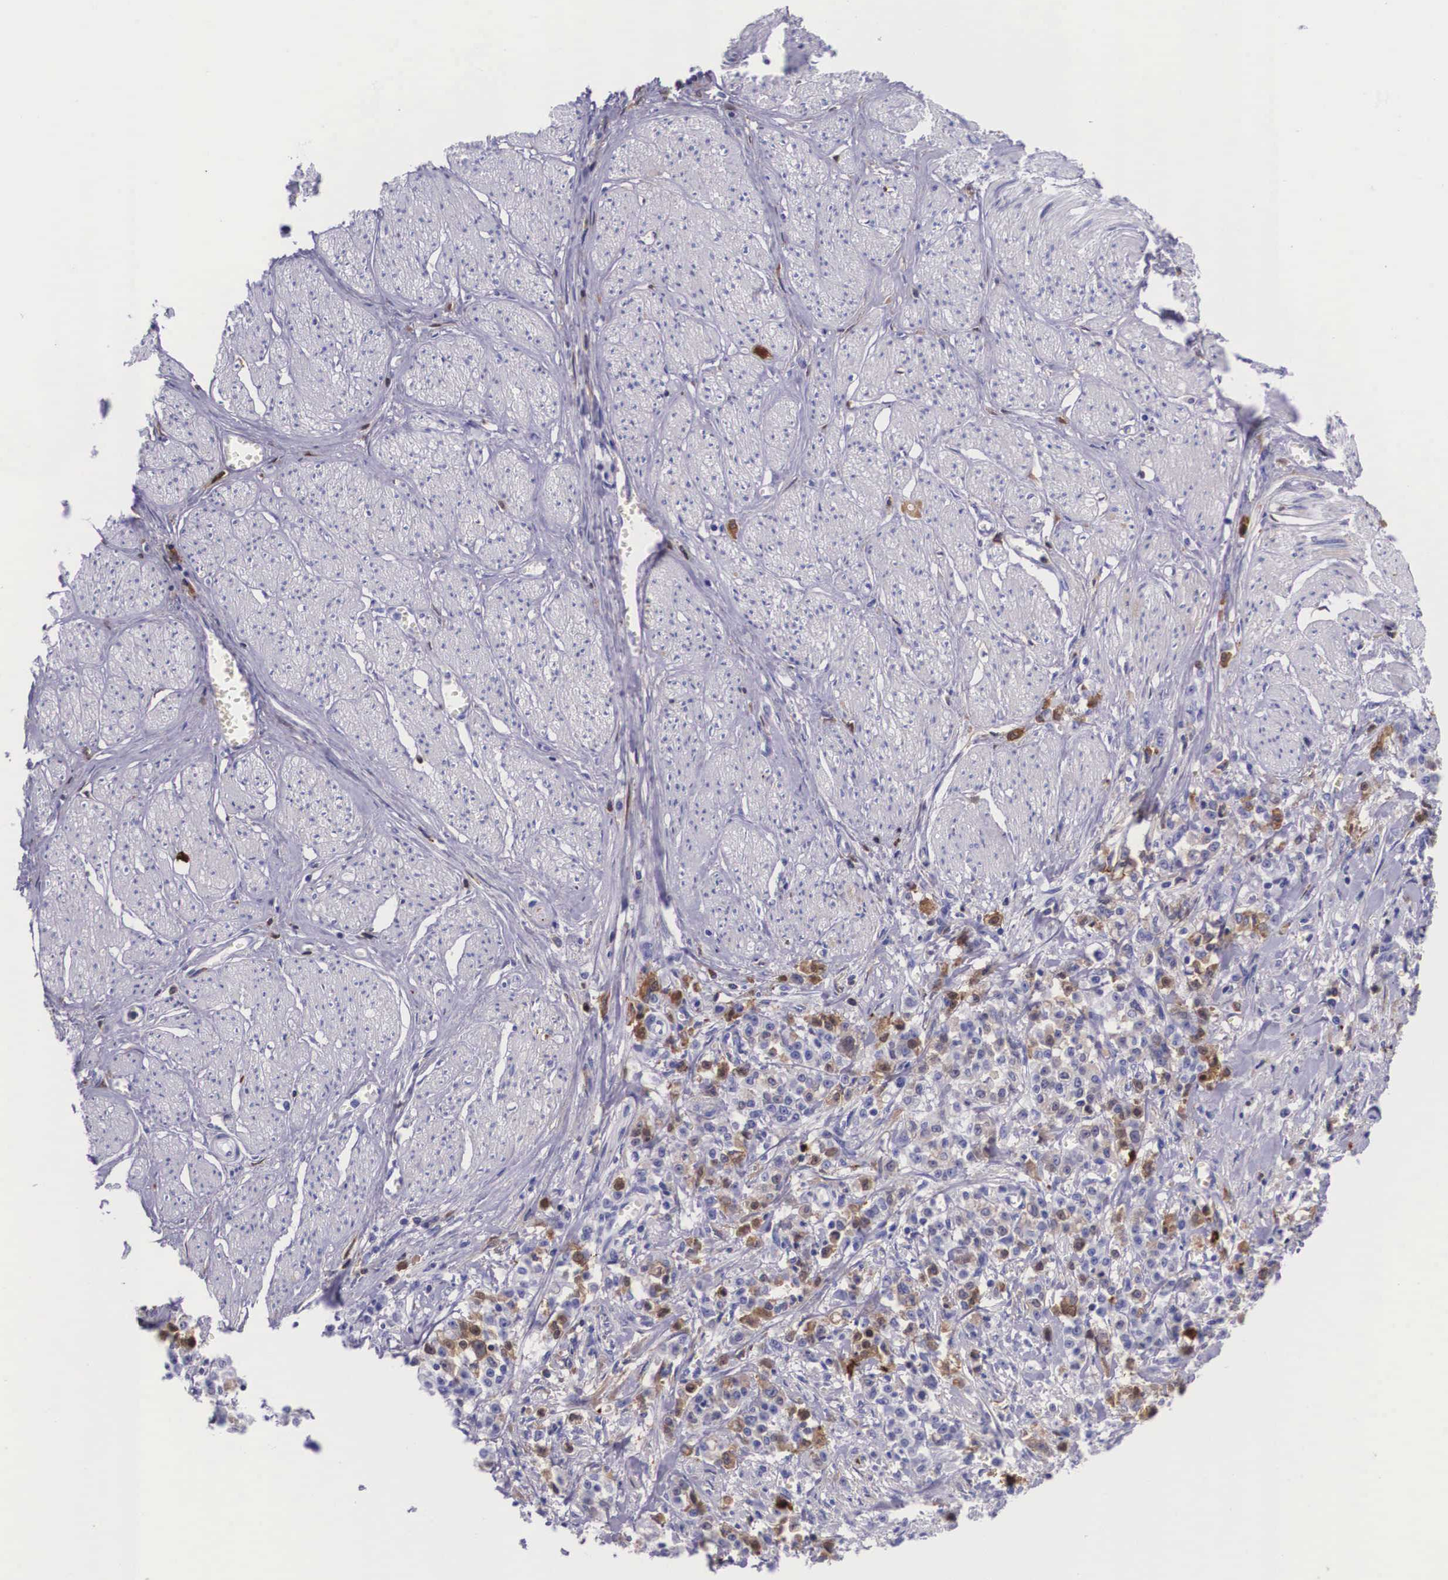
{"staining": {"intensity": "negative", "quantity": "none", "location": "none"}, "tissue": "stomach cancer", "cell_type": "Tumor cells", "image_type": "cancer", "snomed": [{"axis": "morphology", "description": "Adenocarcinoma, NOS"}, {"axis": "topography", "description": "Stomach"}], "caption": "IHC photomicrograph of stomach cancer stained for a protein (brown), which demonstrates no staining in tumor cells.", "gene": "PLG", "patient": {"sex": "male", "age": 72}}